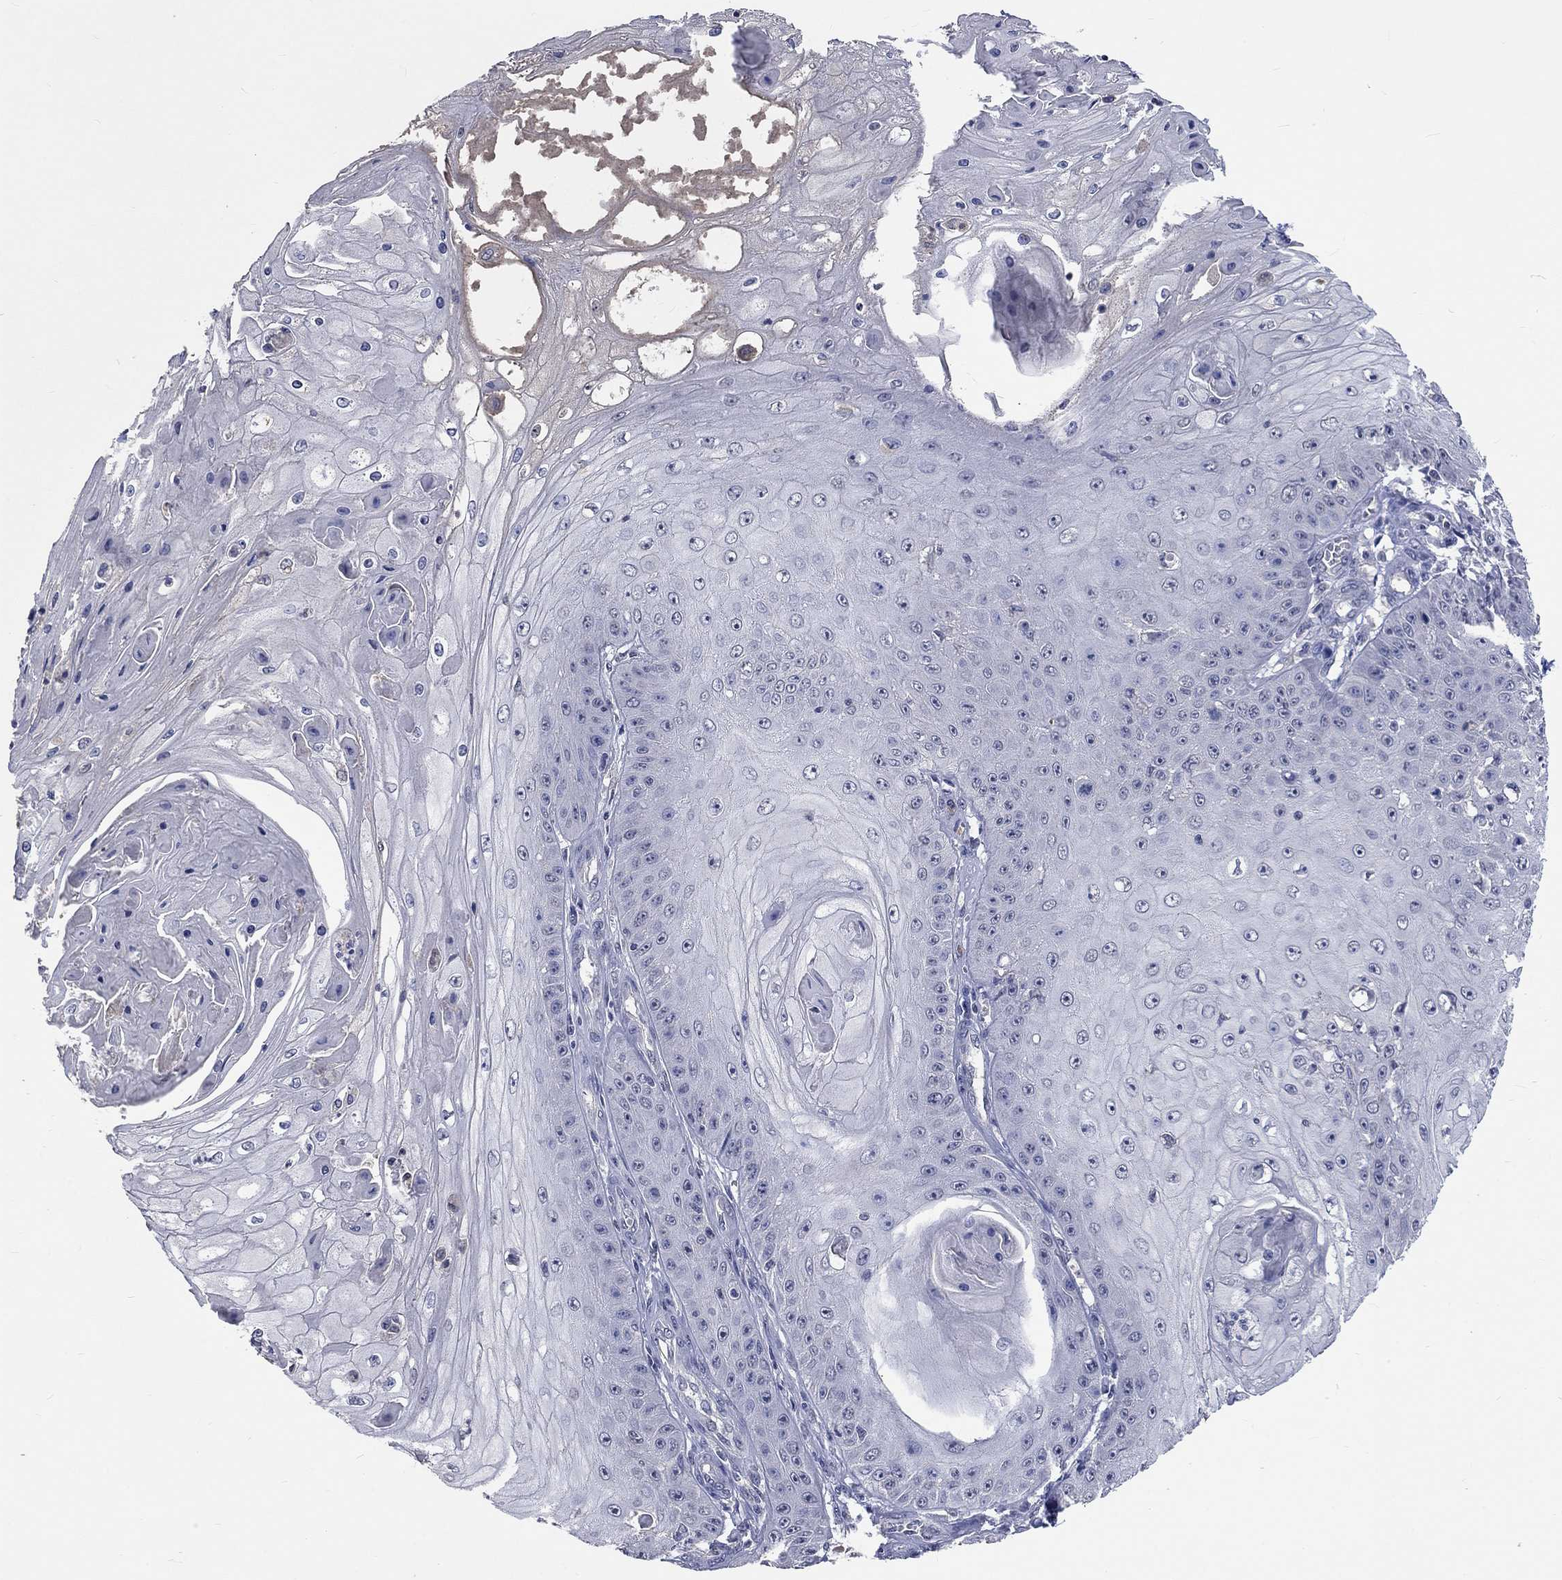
{"staining": {"intensity": "negative", "quantity": "none", "location": "none"}, "tissue": "skin cancer", "cell_type": "Tumor cells", "image_type": "cancer", "snomed": [{"axis": "morphology", "description": "Squamous cell carcinoma, NOS"}, {"axis": "topography", "description": "Skin"}], "caption": "This is an immunohistochemistry (IHC) histopathology image of human skin cancer. There is no staining in tumor cells.", "gene": "ZBTB18", "patient": {"sex": "male", "age": 70}}